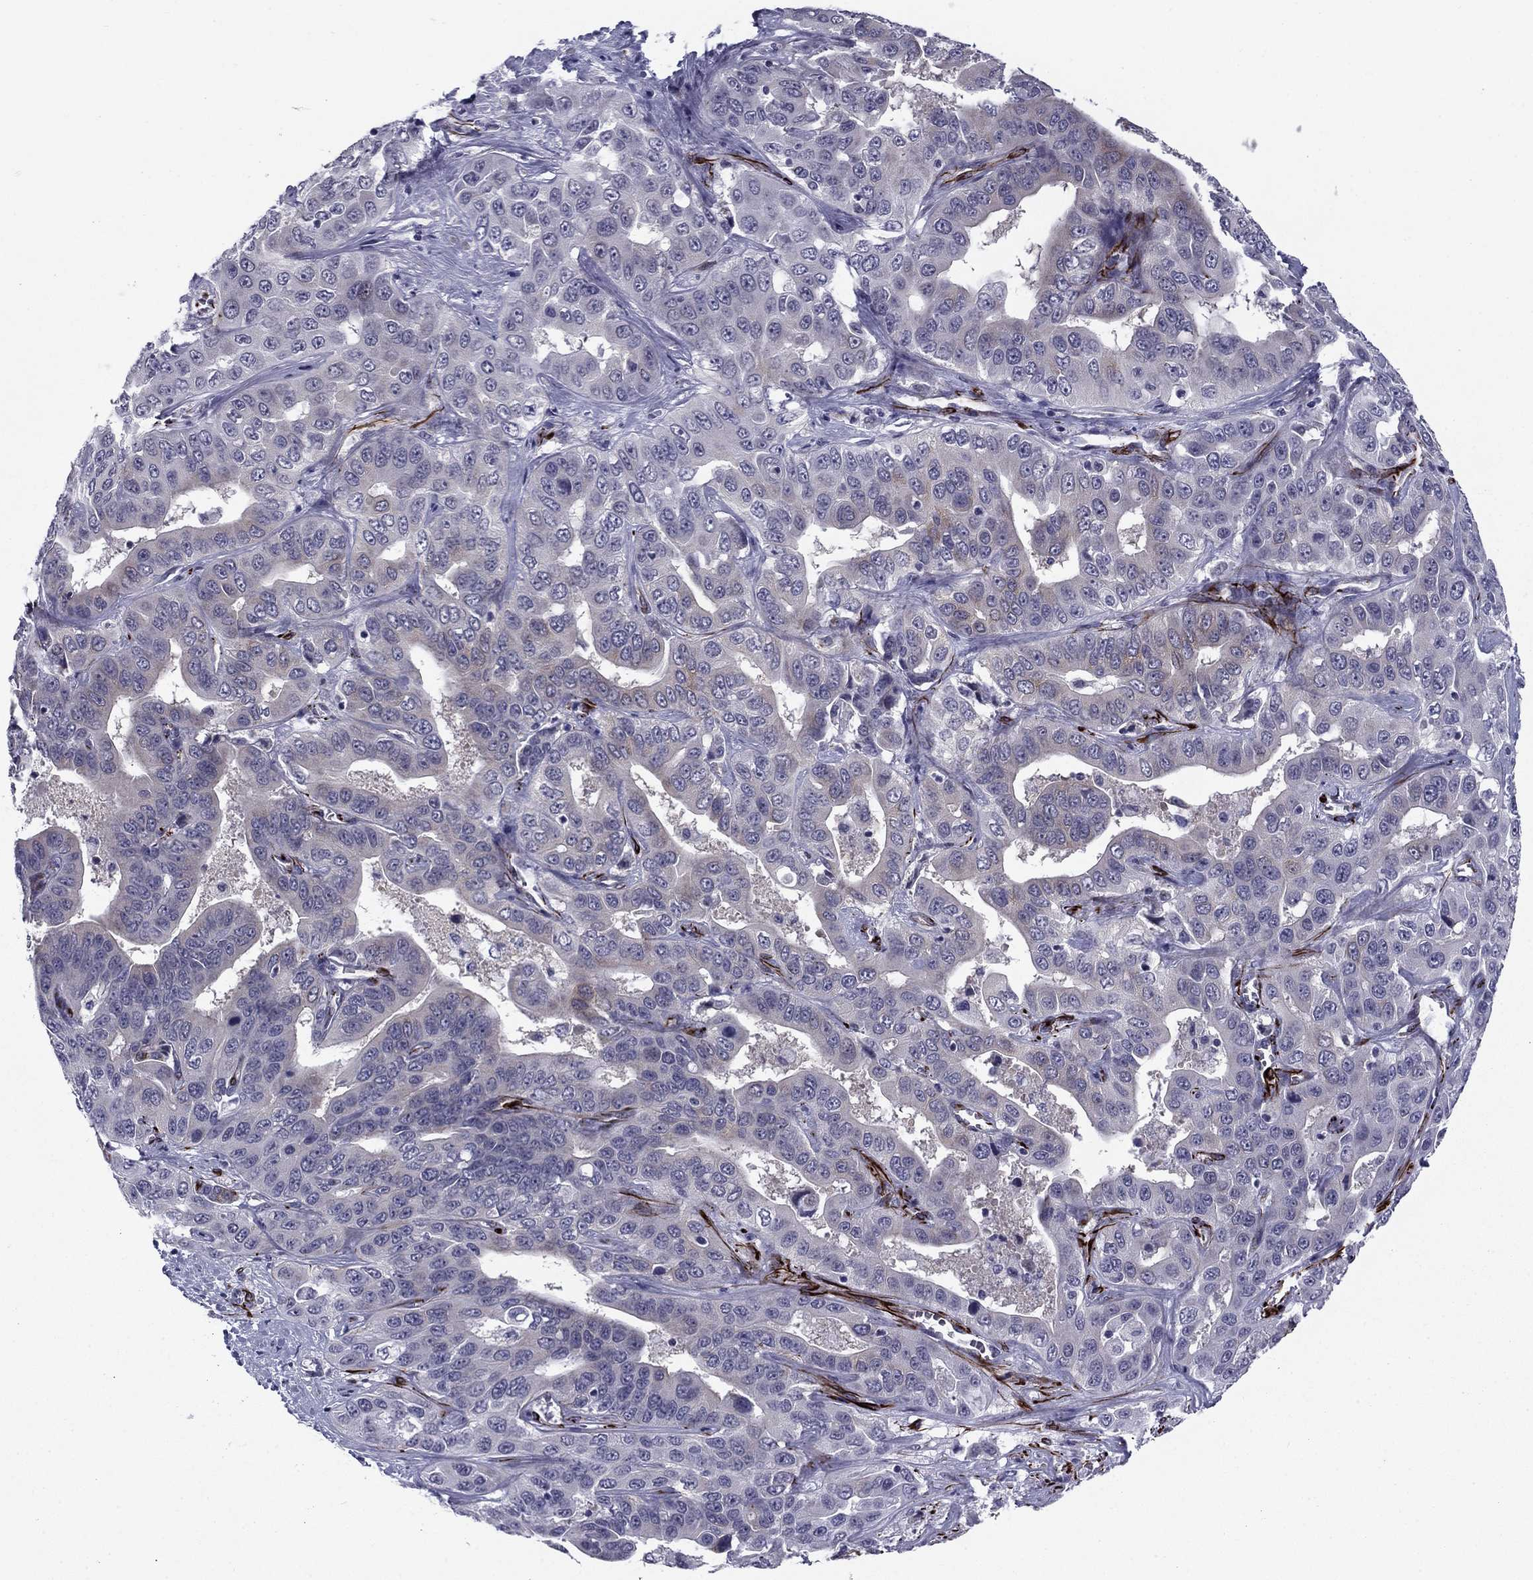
{"staining": {"intensity": "negative", "quantity": "none", "location": "none"}, "tissue": "liver cancer", "cell_type": "Tumor cells", "image_type": "cancer", "snomed": [{"axis": "morphology", "description": "Cholangiocarcinoma"}, {"axis": "topography", "description": "Liver"}], "caption": "Immunohistochemistry photomicrograph of neoplastic tissue: cholangiocarcinoma (liver) stained with DAB exhibits no significant protein expression in tumor cells.", "gene": "ANKS4B", "patient": {"sex": "female", "age": 52}}